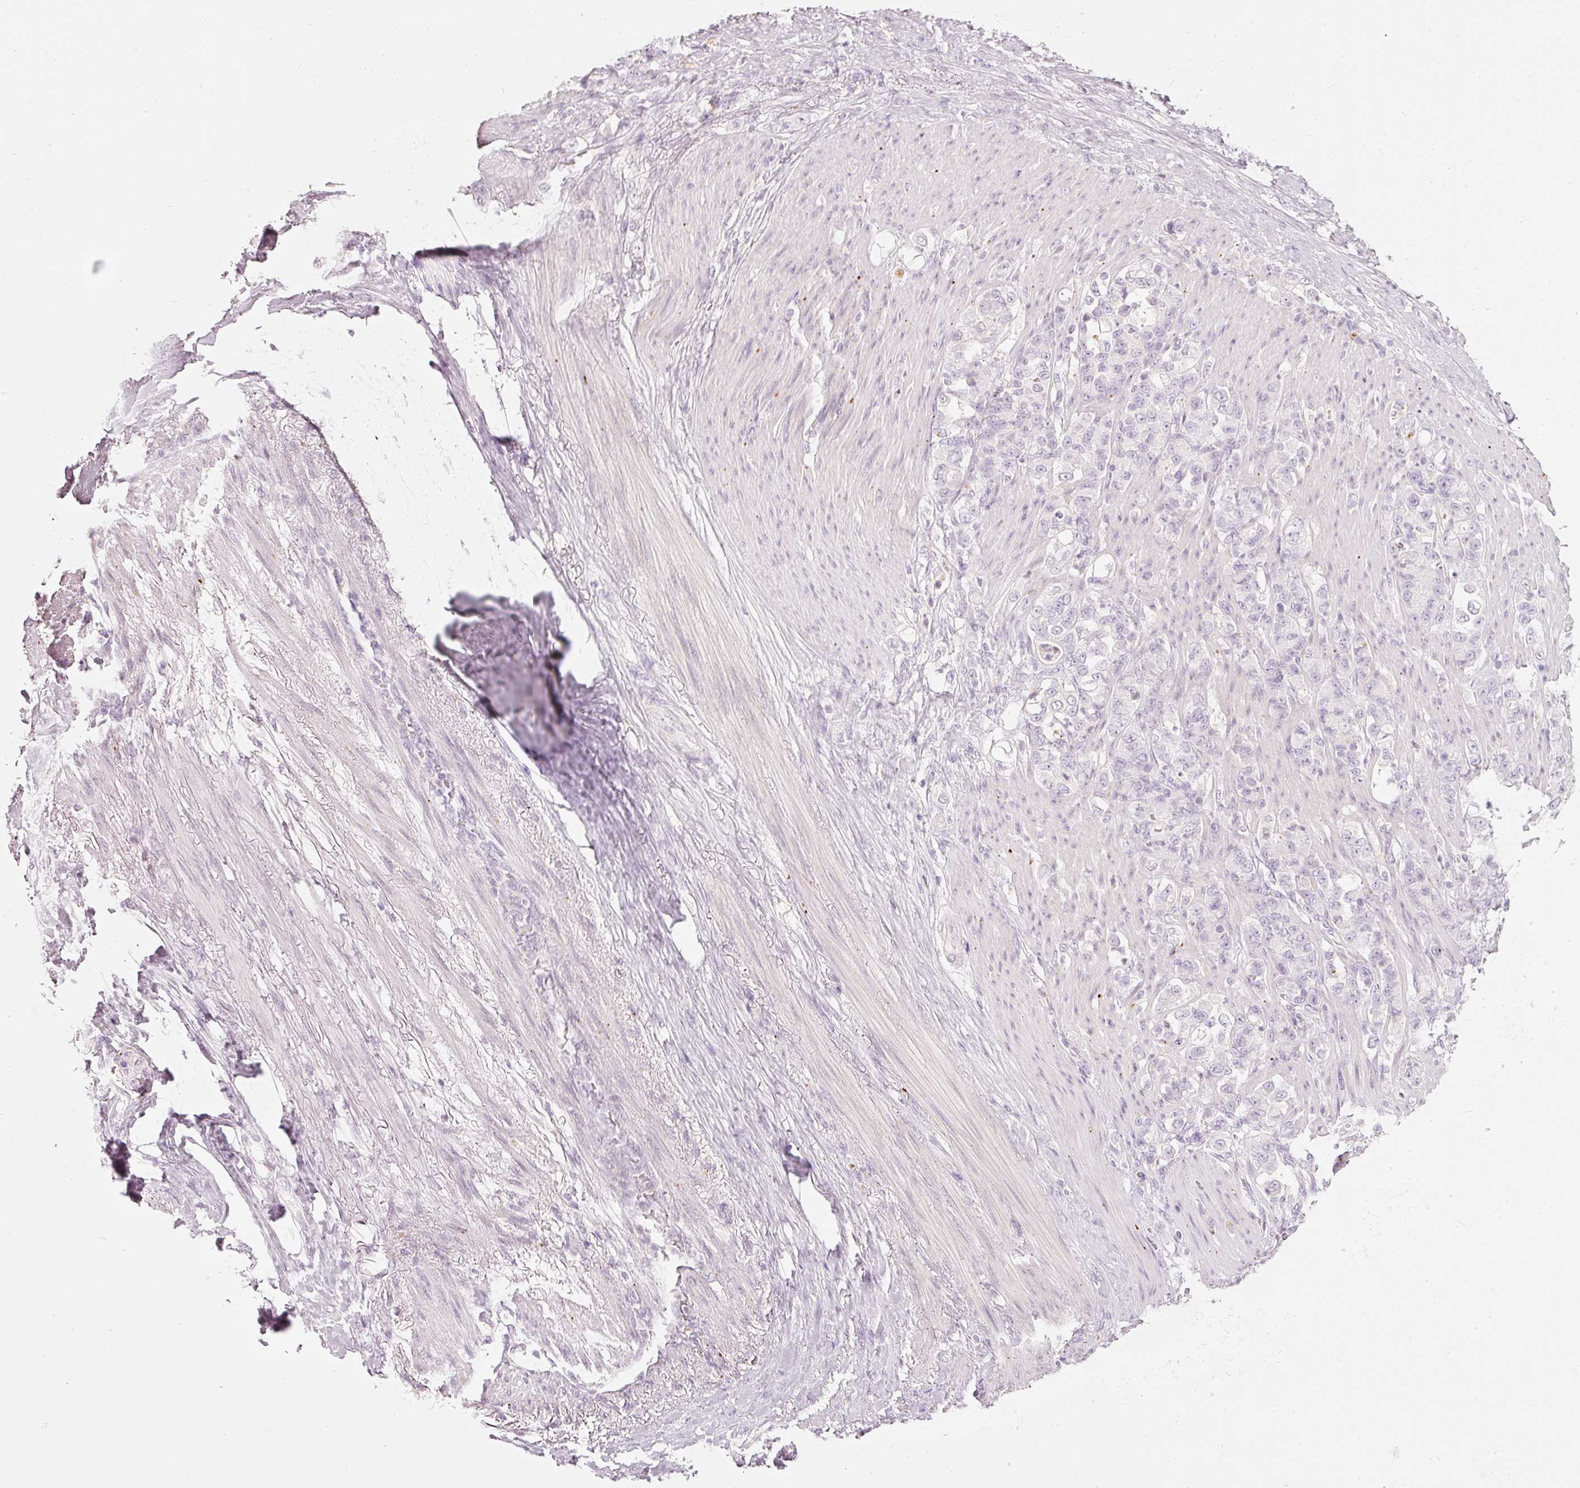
{"staining": {"intensity": "negative", "quantity": "none", "location": "none"}, "tissue": "stomach cancer", "cell_type": "Tumor cells", "image_type": "cancer", "snomed": [{"axis": "morphology", "description": "Normal tissue, NOS"}, {"axis": "morphology", "description": "Adenocarcinoma, NOS"}, {"axis": "topography", "description": "Stomach"}], "caption": "Immunohistochemistry image of human stomach cancer (adenocarcinoma) stained for a protein (brown), which displays no expression in tumor cells.", "gene": "LECT2", "patient": {"sex": "female", "age": 79}}